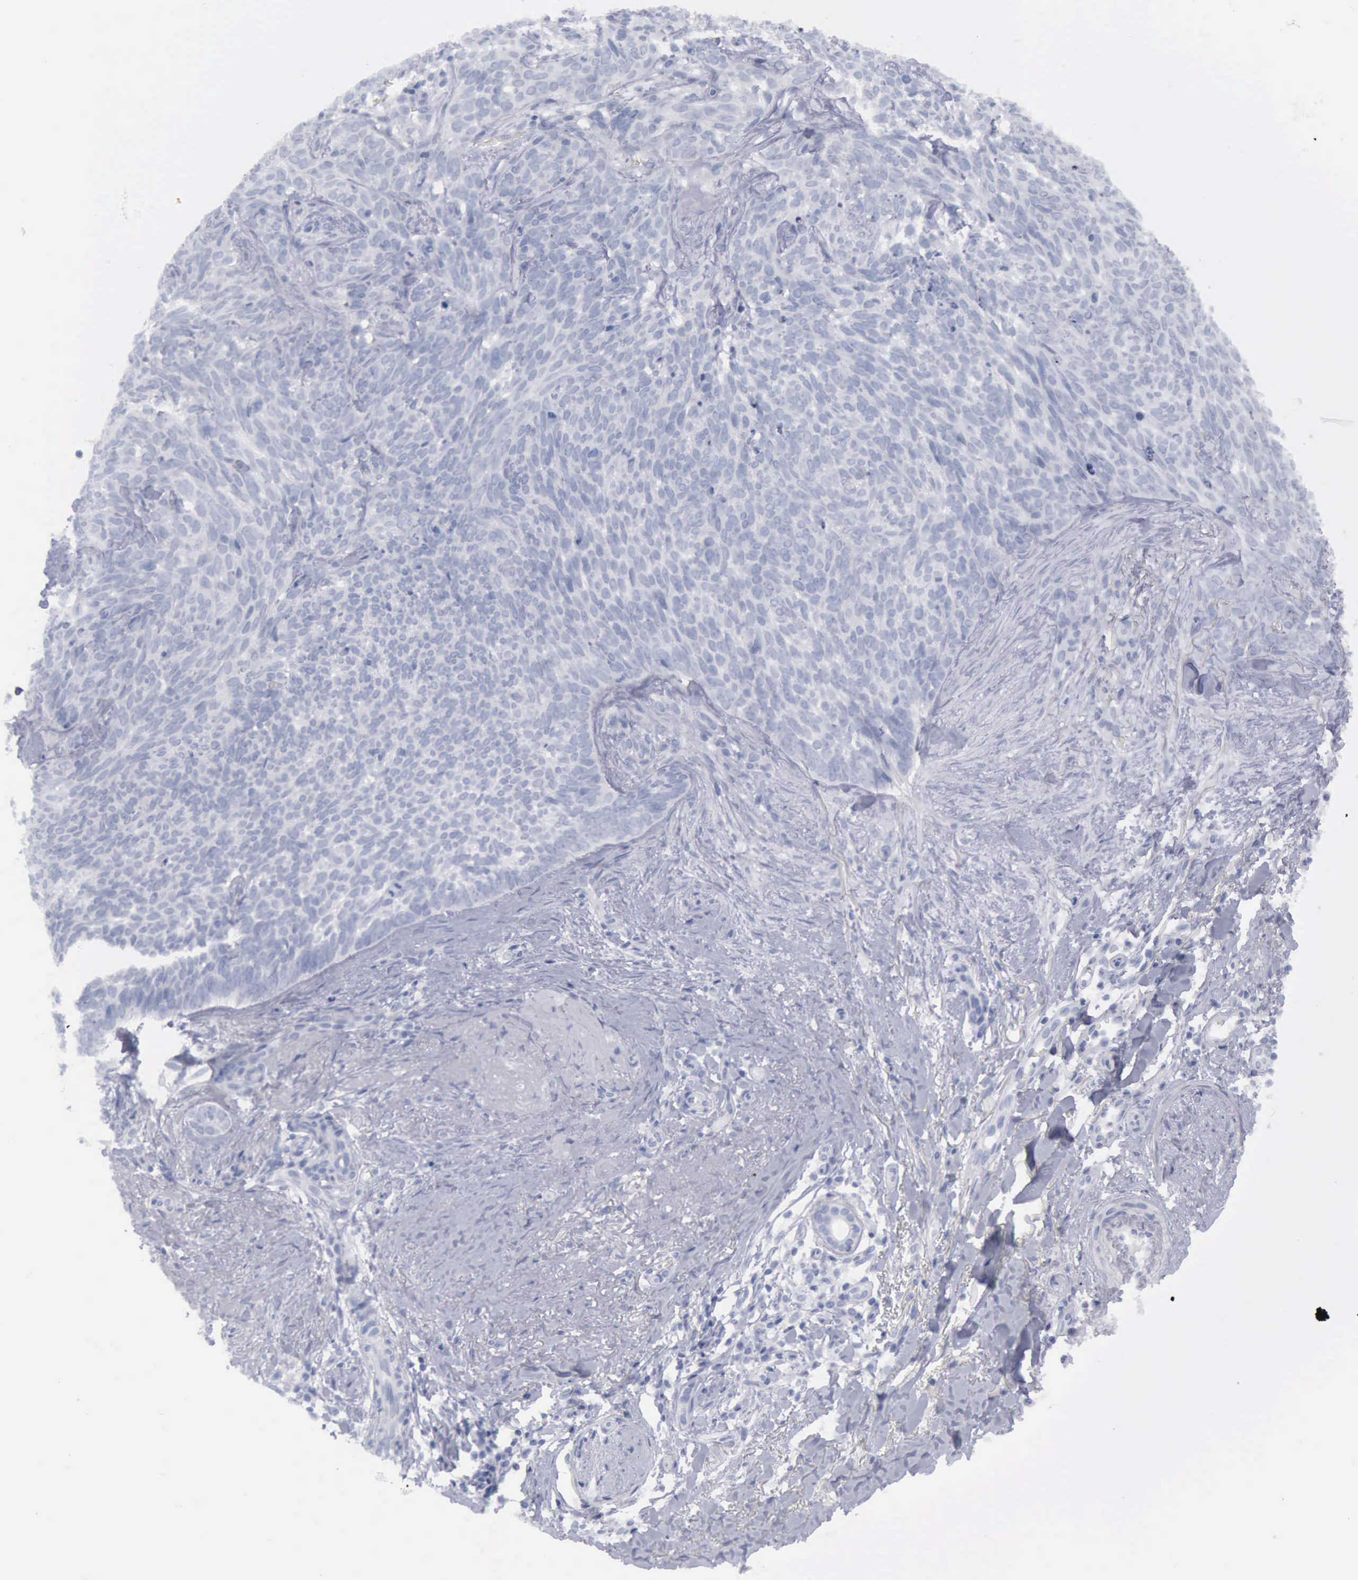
{"staining": {"intensity": "negative", "quantity": "none", "location": "none"}, "tissue": "skin cancer", "cell_type": "Tumor cells", "image_type": "cancer", "snomed": [{"axis": "morphology", "description": "Basal cell carcinoma"}, {"axis": "topography", "description": "Skin"}], "caption": "The micrograph exhibits no significant expression in tumor cells of basal cell carcinoma (skin).", "gene": "KRT13", "patient": {"sex": "female", "age": 81}}